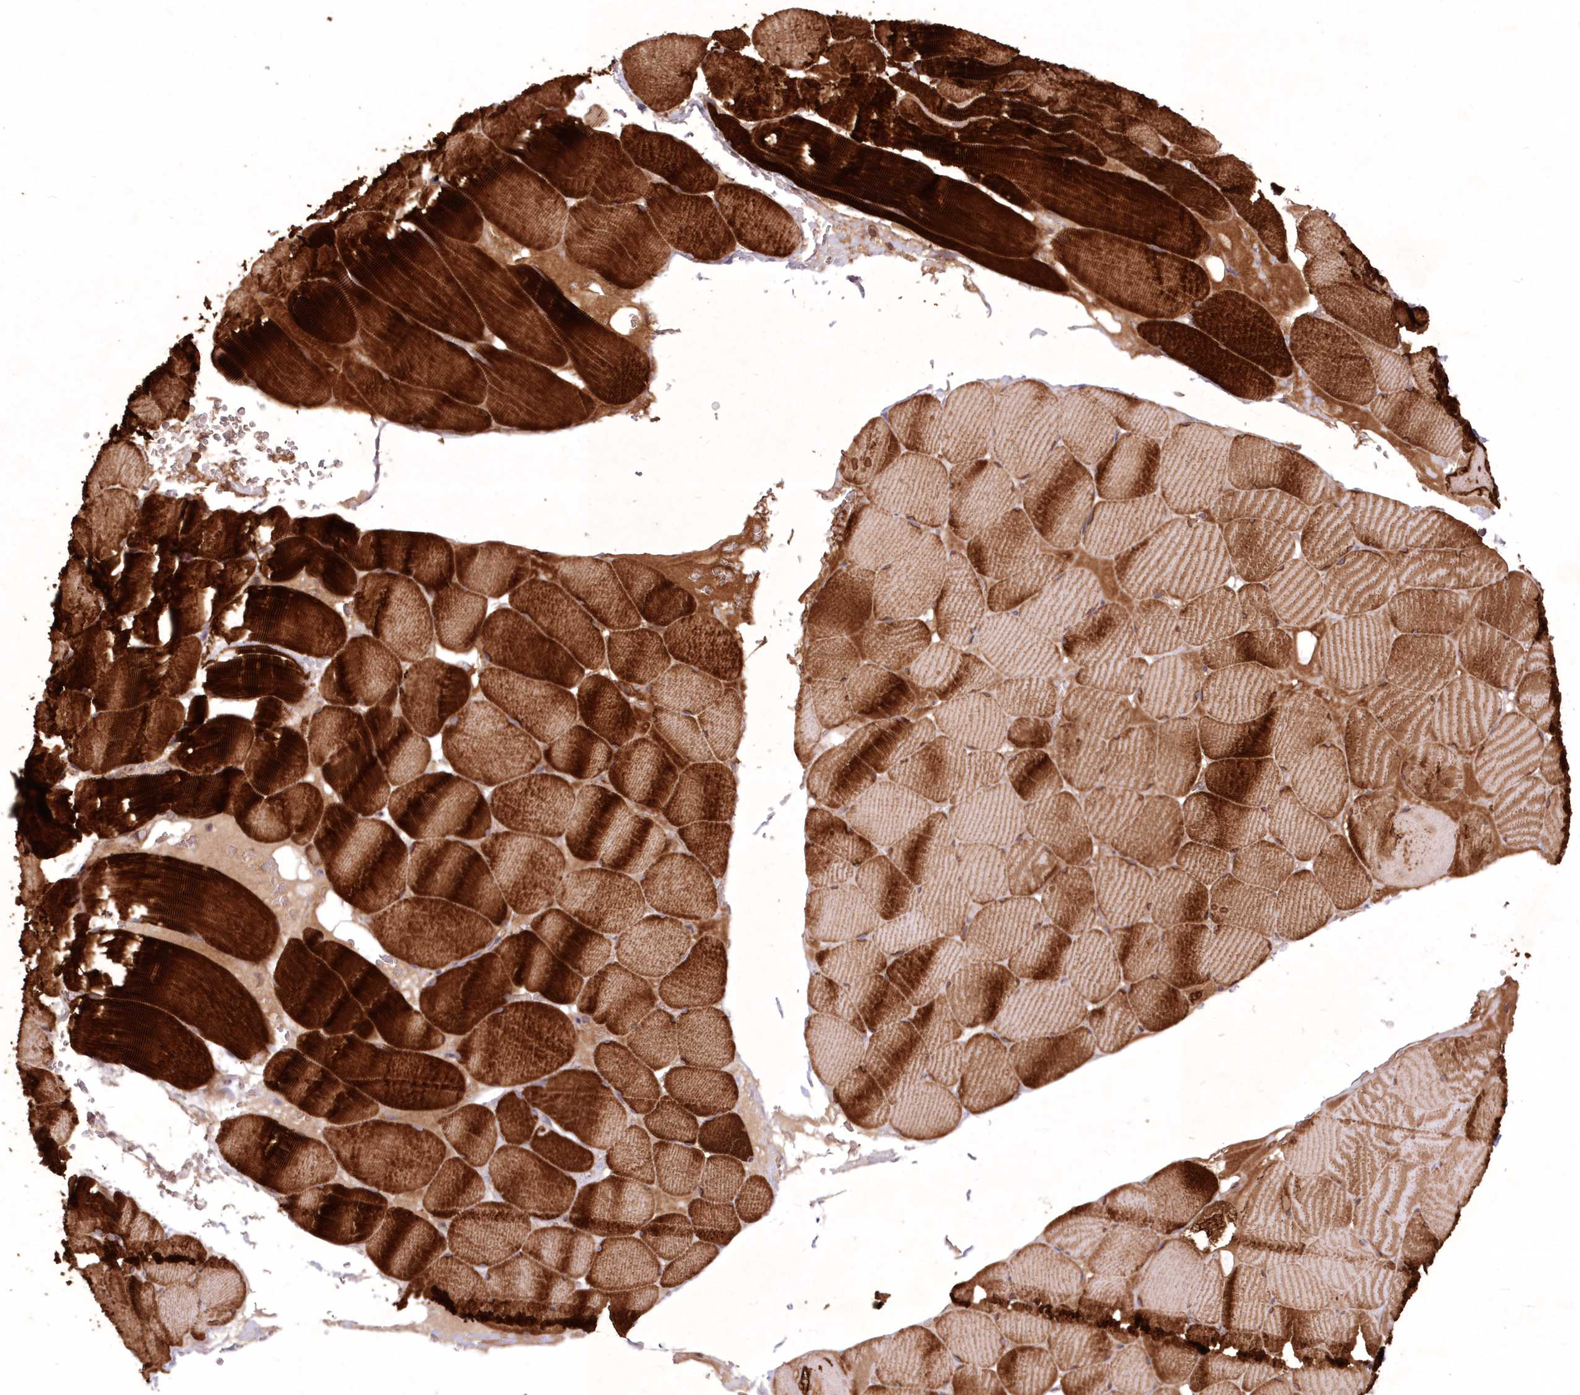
{"staining": {"intensity": "strong", "quantity": ">75%", "location": "cytoplasmic/membranous"}, "tissue": "skeletal muscle", "cell_type": "Myocytes", "image_type": "normal", "snomed": [{"axis": "morphology", "description": "Normal tissue, NOS"}, {"axis": "topography", "description": "Skeletal muscle"}], "caption": "Strong cytoplasmic/membranous positivity is identified in about >75% of myocytes in unremarkable skeletal muscle.", "gene": "TMEM139", "patient": {"sex": "male", "age": 62}}